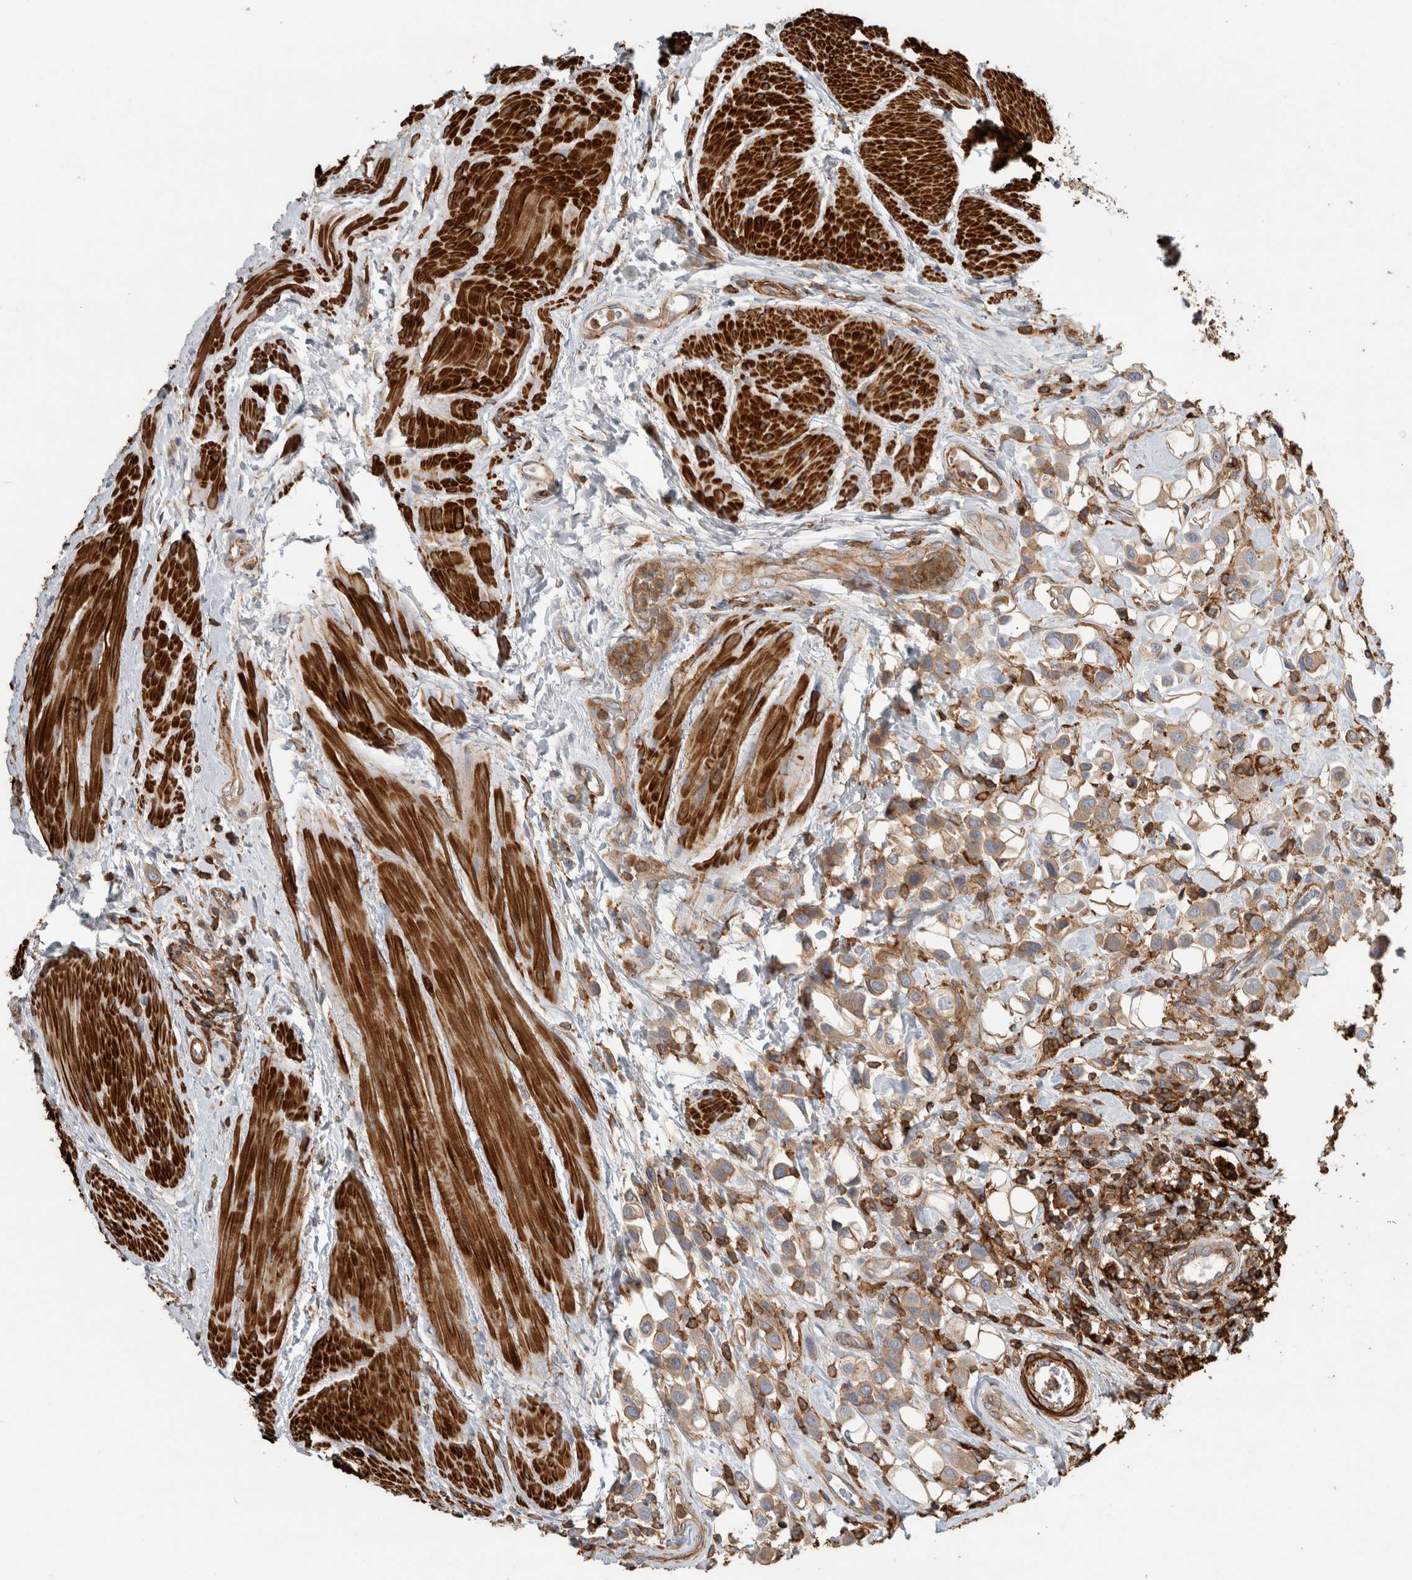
{"staining": {"intensity": "weak", "quantity": ">75%", "location": "cytoplasmic/membranous"}, "tissue": "urothelial cancer", "cell_type": "Tumor cells", "image_type": "cancer", "snomed": [{"axis": "morphology", "description": "Urothelial carcinoma, High grade"}, {"axis": "topography", "description": "Urinary bladder"}], "caption": "About >75% of tumor cells in human urothelial cancer demonstrate weak cytoplasmic/membranous protein positivity as visualized by brown immunohistochemical staining.", "gene": "GPER1", "patient": {"sex": "male", "age": 50}}